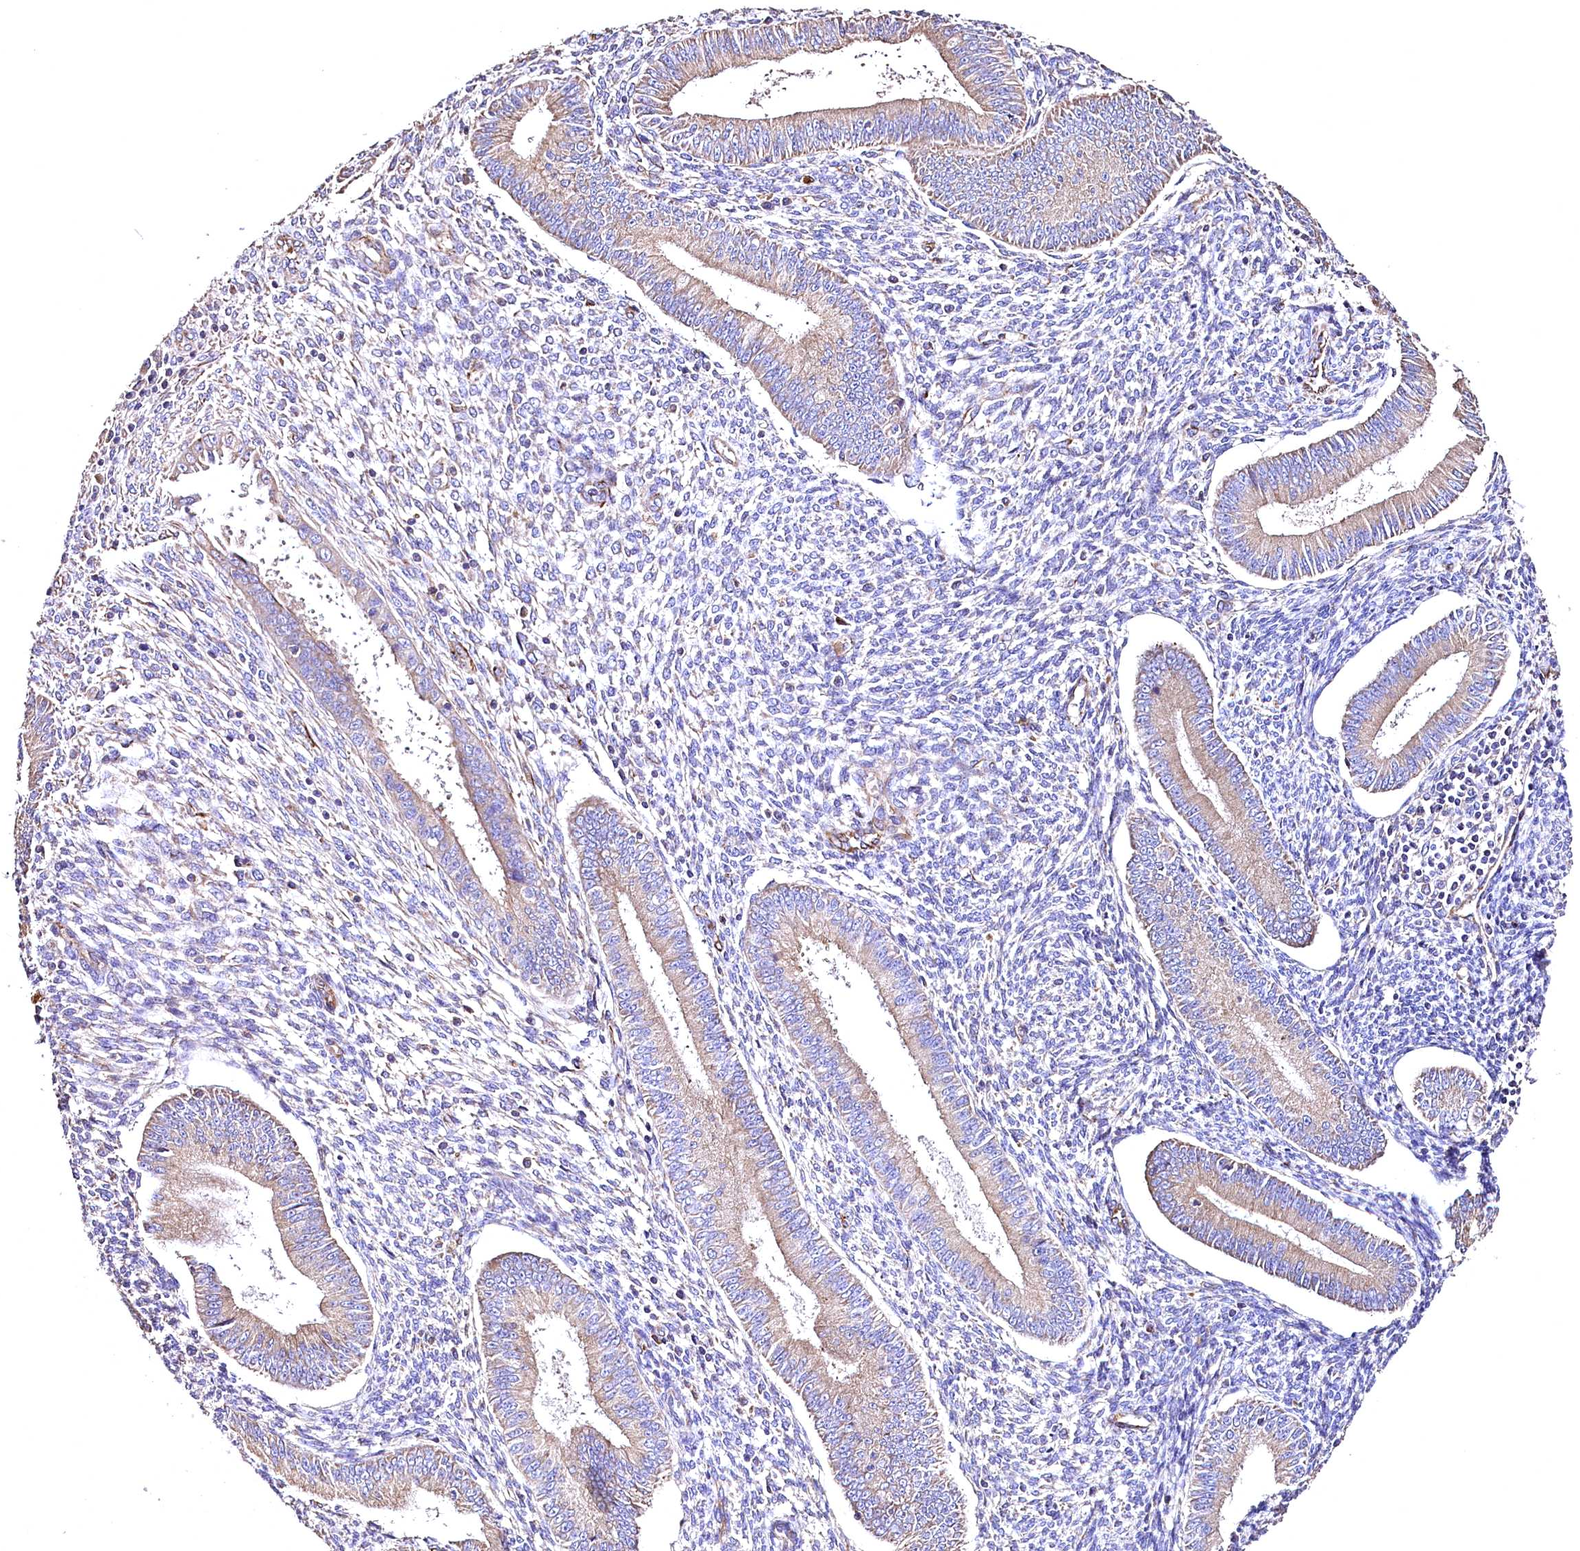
{"staining": {"intensity": "weak", "quantity": "<25%", "location": "cytoplasmic/membranous"}, "tissue": "endometrium", "cell_type": "Cells in endometrial stroma", "image_type": "normal", "snomed": [{"axis": "morphology", "description": "Normal tissue, NOS"}, {"axis": "topography", "description": "Uterus"}, {"axis": "topography", "description": "Endometrium"}], "caption": "This image is of normal endometrium stained with IHC to label a protein in brown with the nuclei are counter-stained blue. There is no staining in cells in endometrial stroma. The staining is performed using DAB brown chromogen with nuclei counter-stained in using hematoxylin.", "gene": "RASSF1", "patient": {"sex": "female", "age": 48}}